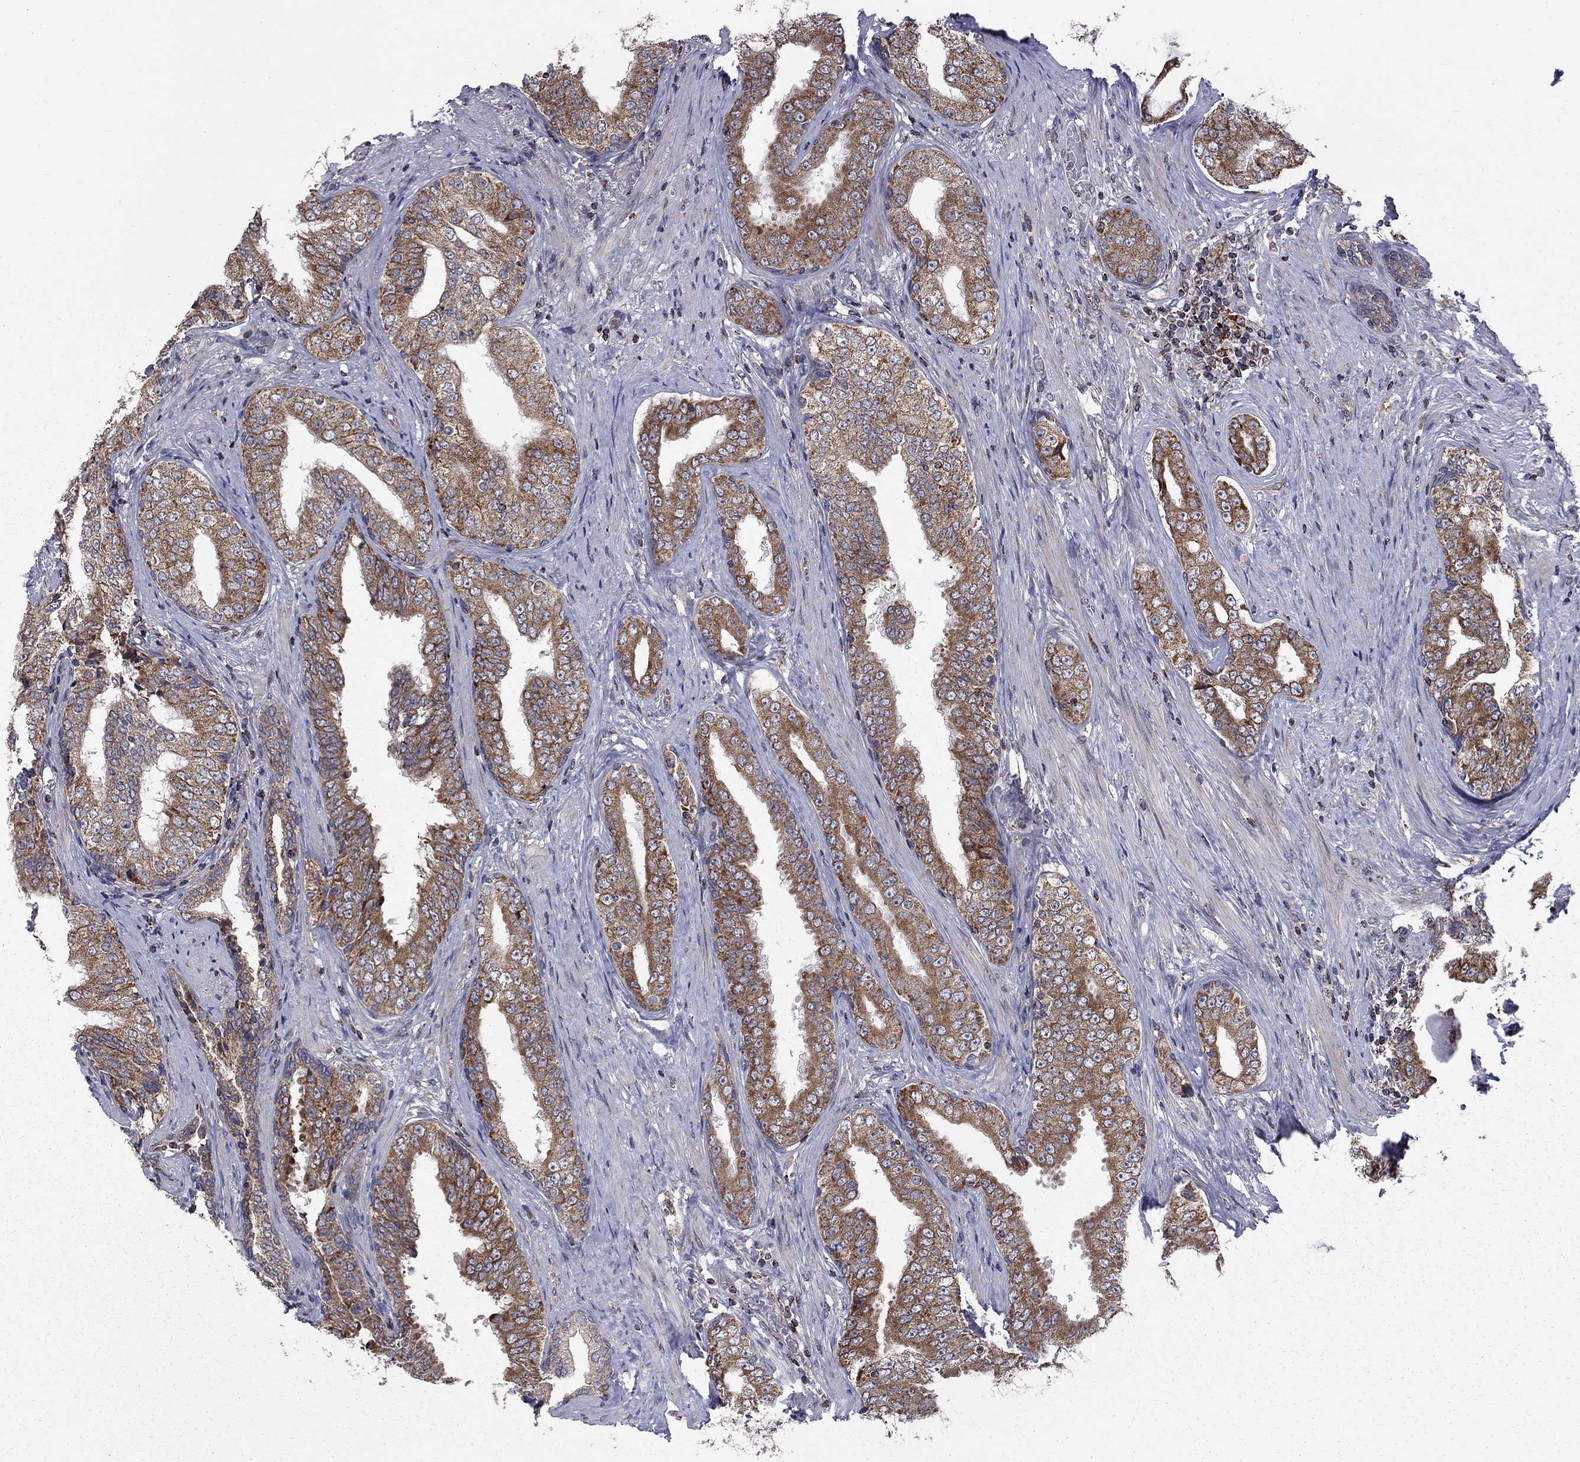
{"staining": {"intensity": "strong", "quantity": "<25%", "location": "cytoplasmic/membranous"}, "tissue": "prostate cancer", "cell_type": "Tumor cells", "image_type": "cancer", "snomed": [{"axis": "morphology", "description": "Adenocarcinoma, Low grade"}, {"axis": "topography", "description": "Prostate and seminal vesicle, NOS"}], "caption": "Tumor cells demonstrate medium levels of strong cytoplasmic/membranous expression in approximately <25% of cells in prostate low-grade adenocarcinoma.", "gene": "CLPTM1", "patient": {"sex": "male", "age": 61}}